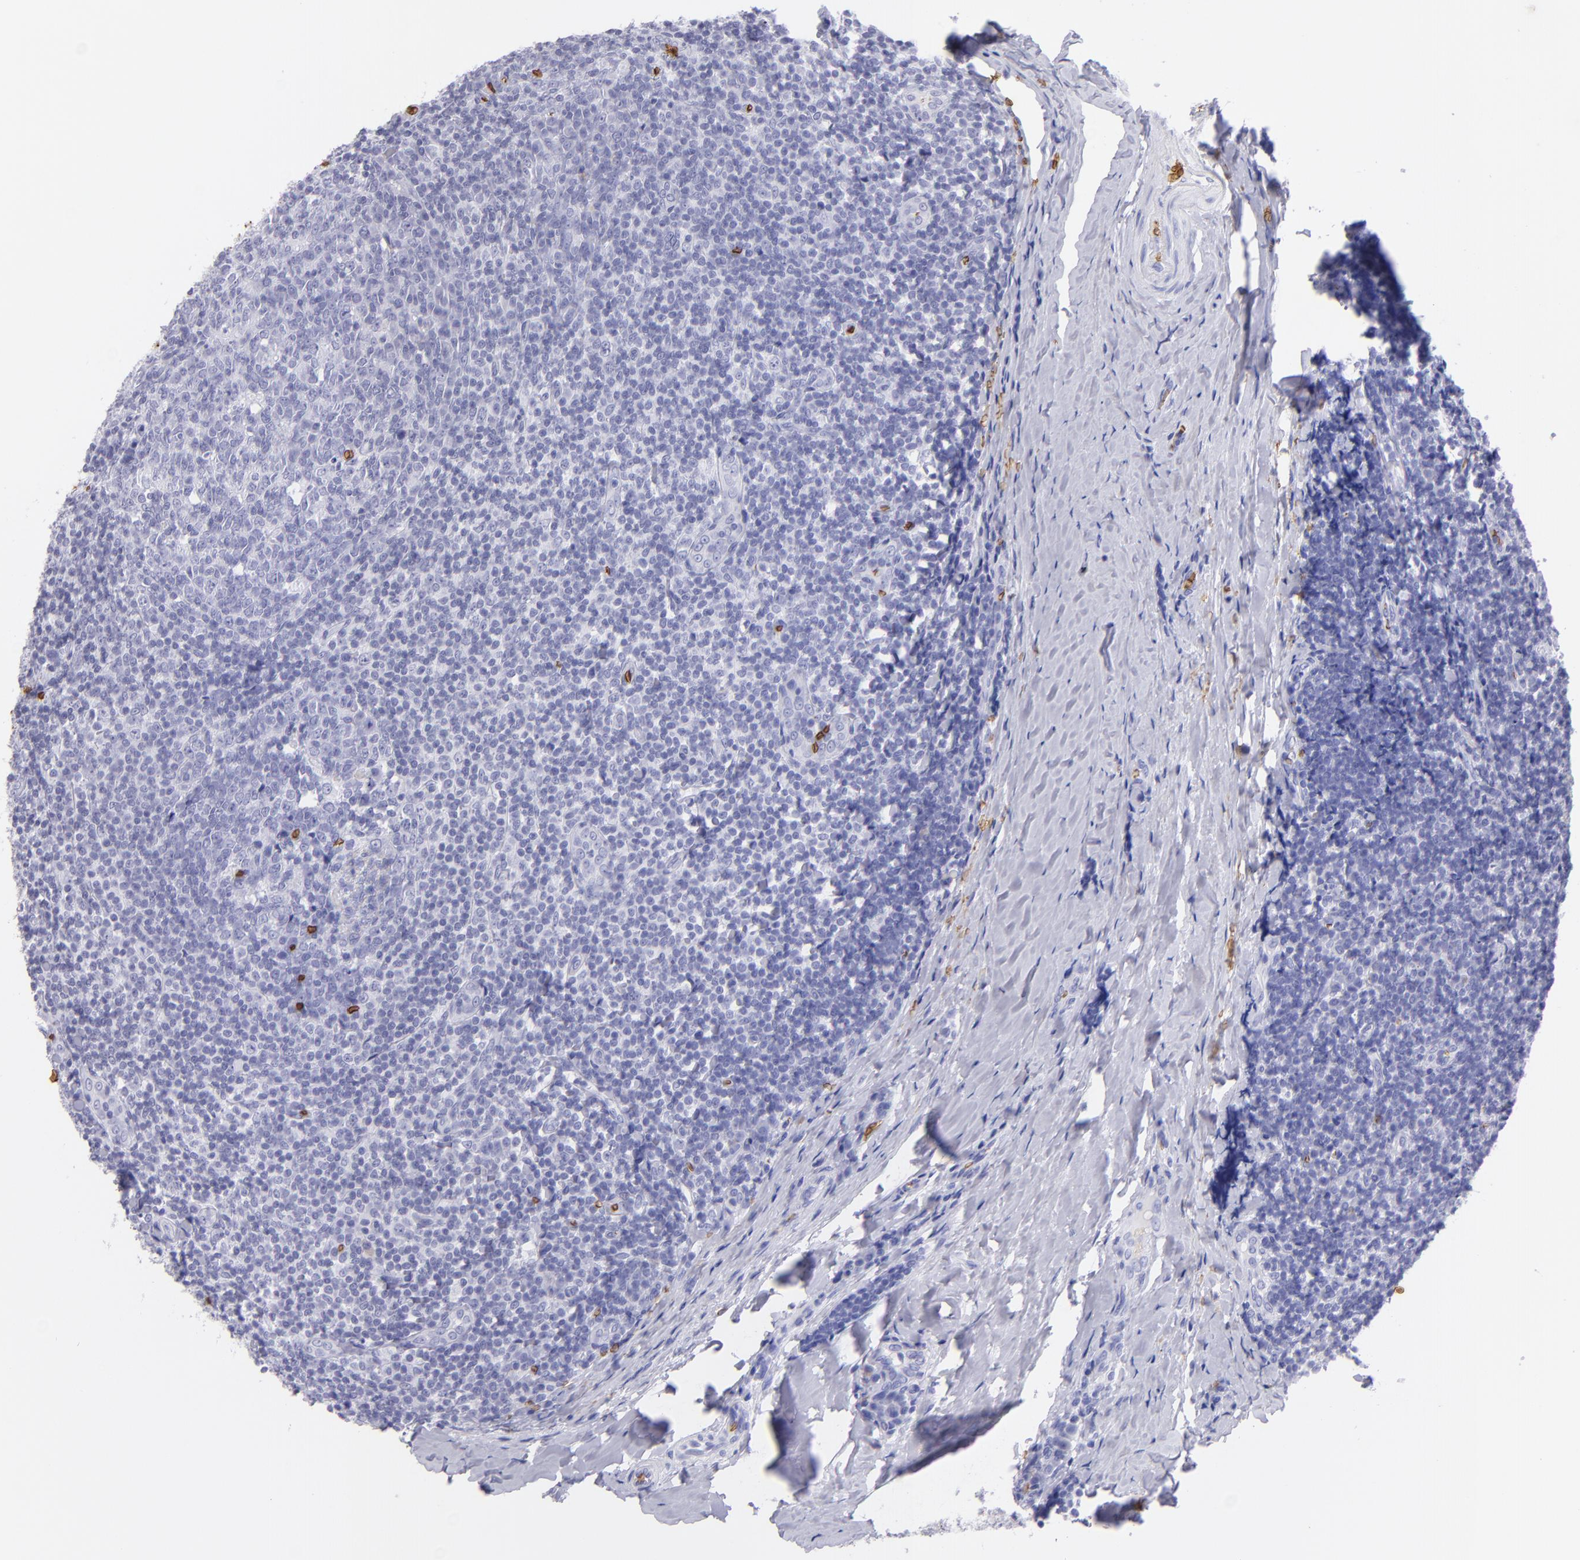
{"staining": {"intensity": "negative", "quantity": "none", "location": "none"}, "tissue": "tonsil", "cell_type": "Germinal center cells", "image_type": "normal", "snomed": [{"axis": "morphology", "description": "Normal tissue, NOS"}, {"axis": "topography", "description": "Tonsil"}], "caption": "DAB (3,3'-diaminobenzidine) immunohistochemical staining of unremarkable tonsil exhibits no significant positivity in germinal center cells.", "gene": "GYPA", "patient": {"sex": "male", "age": 31}}